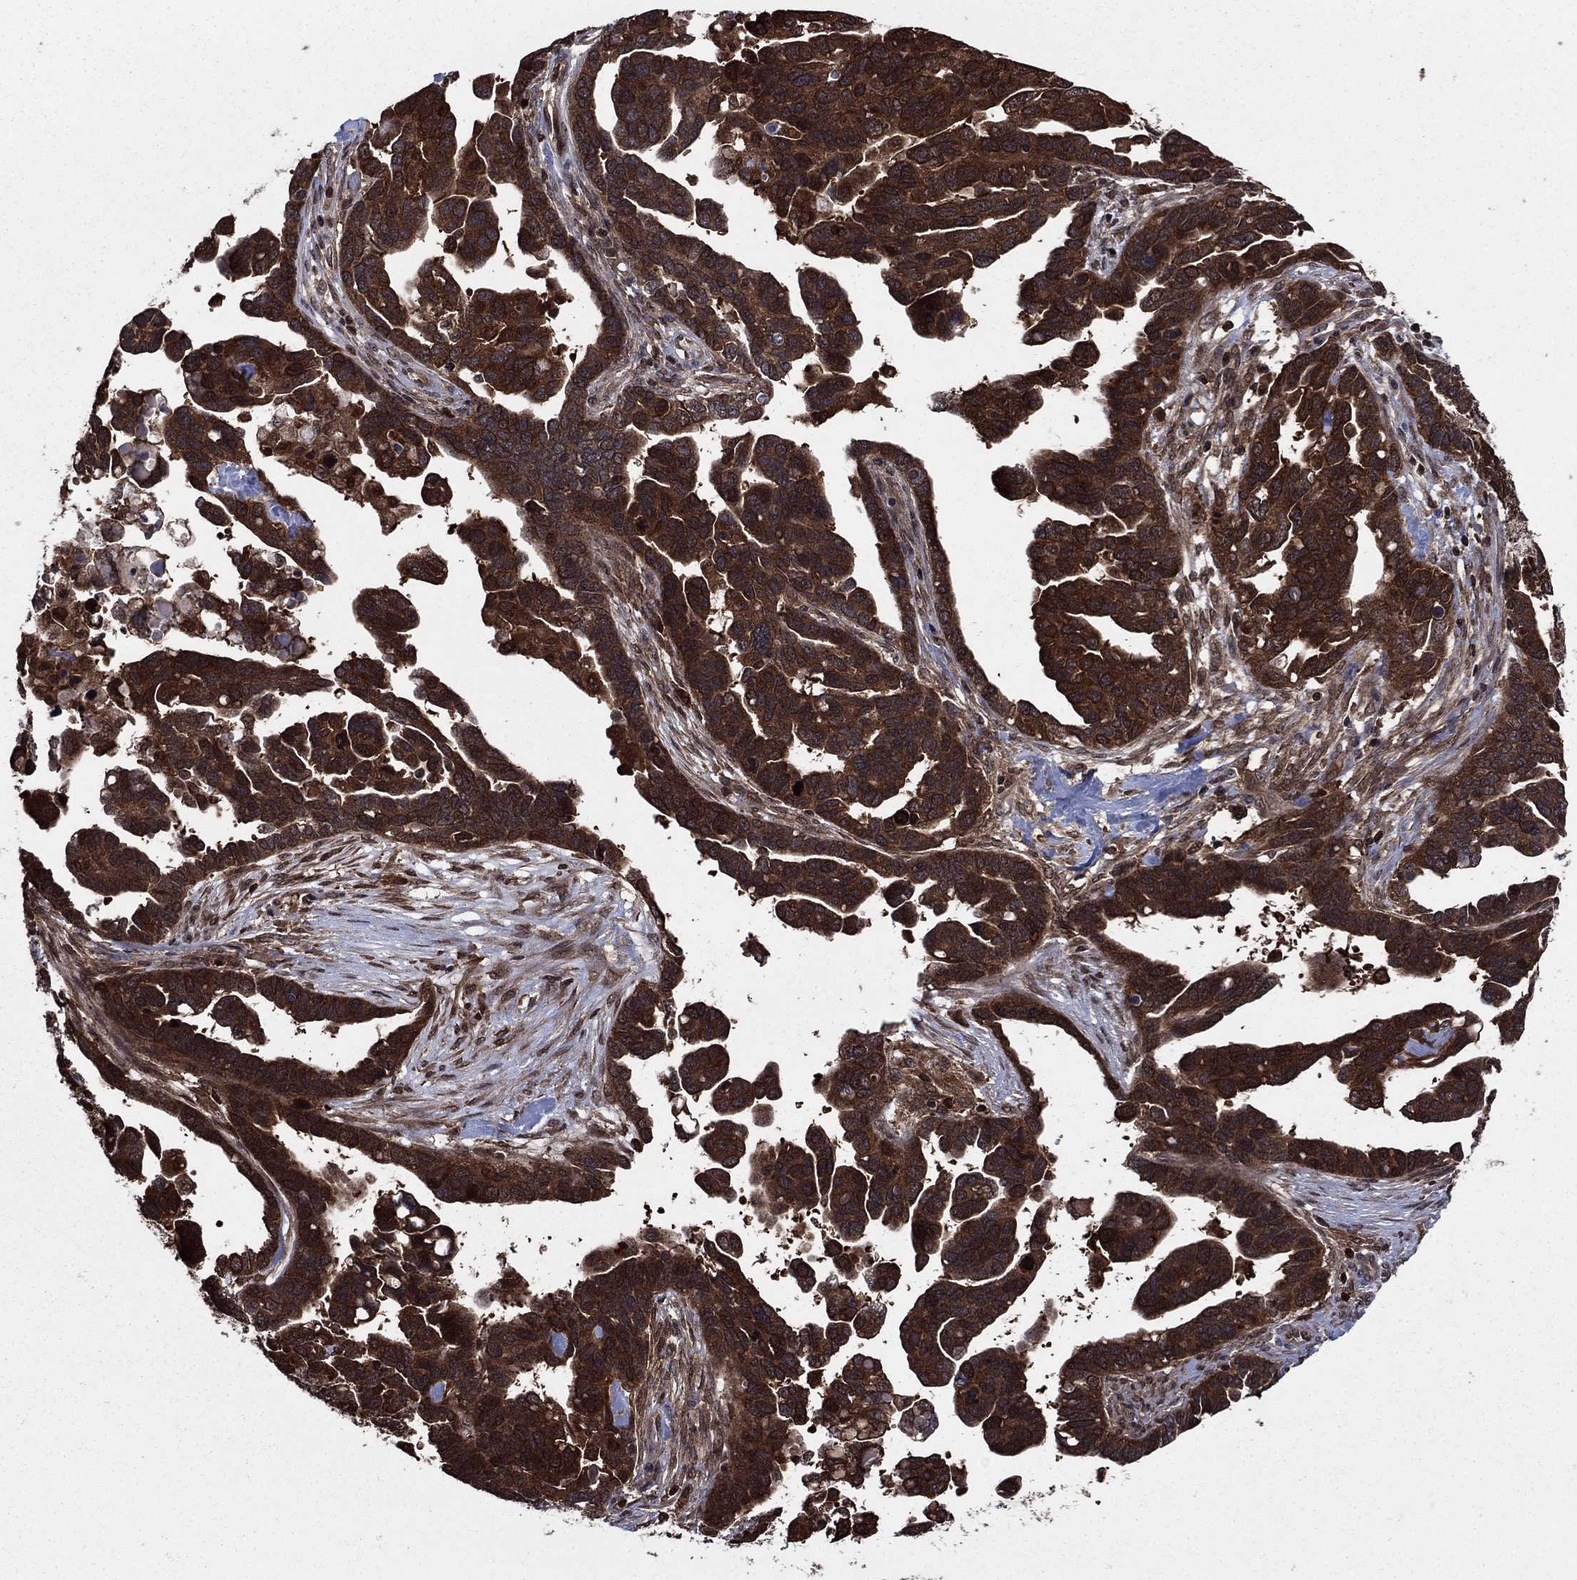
{"staining": {"intensity": "strong", "quantity": ">75%", "location": "cytoplasmic/membranous"}, "tissue": "ovarian cancer", "cell_type": "Tumor cells", "image_type": "cancer", "snomed": [{"axis": "morphology", "description": "Cystadenocarcinoma, serous, NOS"}, {"axis": "topography", "description": "Ovary"}], "caption": "Immunohistochemistry (DAB (3,3'-diaminobenzidine)) staining of ovarian cancer demonstrates strong cytoplasmic/membranous protein expression in approximately >75% of tumor cells.", "gene": "CACYBP", "patient": {"sex": "female", "age": 54}}